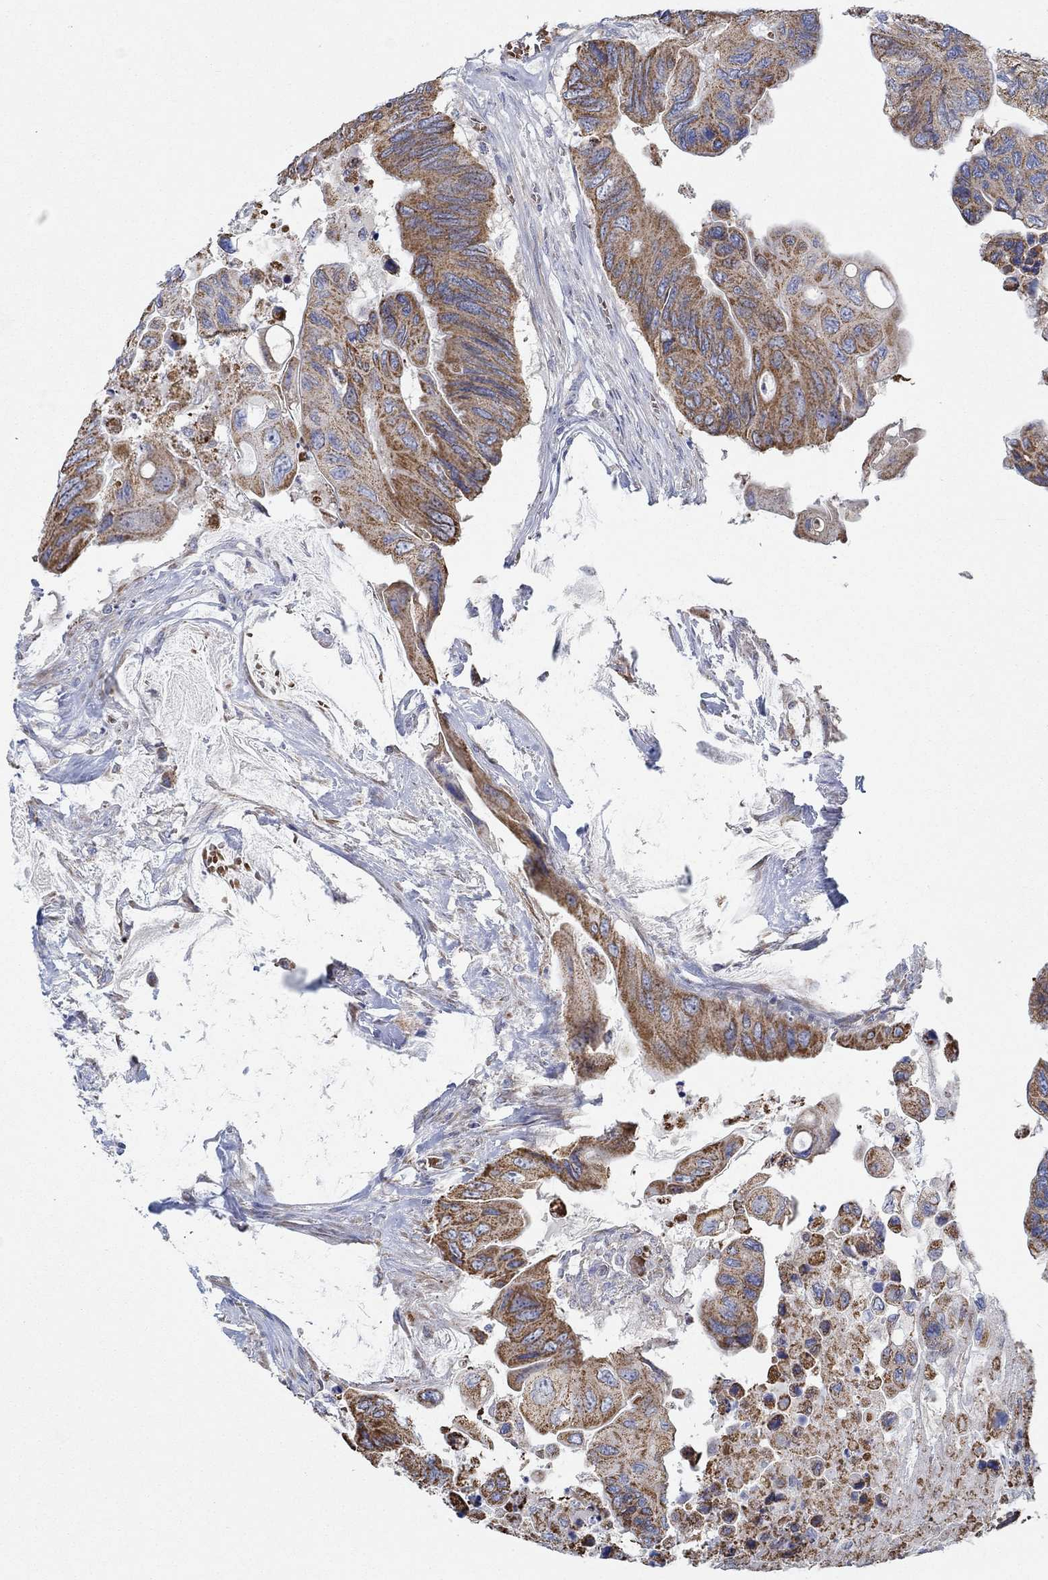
{"staining": {"intensity": "strong", "quantity": ">75%", "location": "cytoplasmic/membranous"}, "tissue": "colorectal cancer", "cell_type": "Tumor cells", "image_type": "cancer", "snomed": [{"axis": "morphology", "description": "Adenocarcinoma, NOS"}, {"axis": "topography", "description": "Rectum"}], "caption": "Immunohistochemistry (IHC) (DAB (3,3'-diaminobenzidine)) staining of human colorectal adenocarcinoma shows strong cytoplasmic/membranous protein positivity in approximately >75% of tumor cells. Ihc stains the protein in brown and the nuclei are stained blue.", "gene": "GLOD5", "patient": {"sex": "male", "age": 63}}